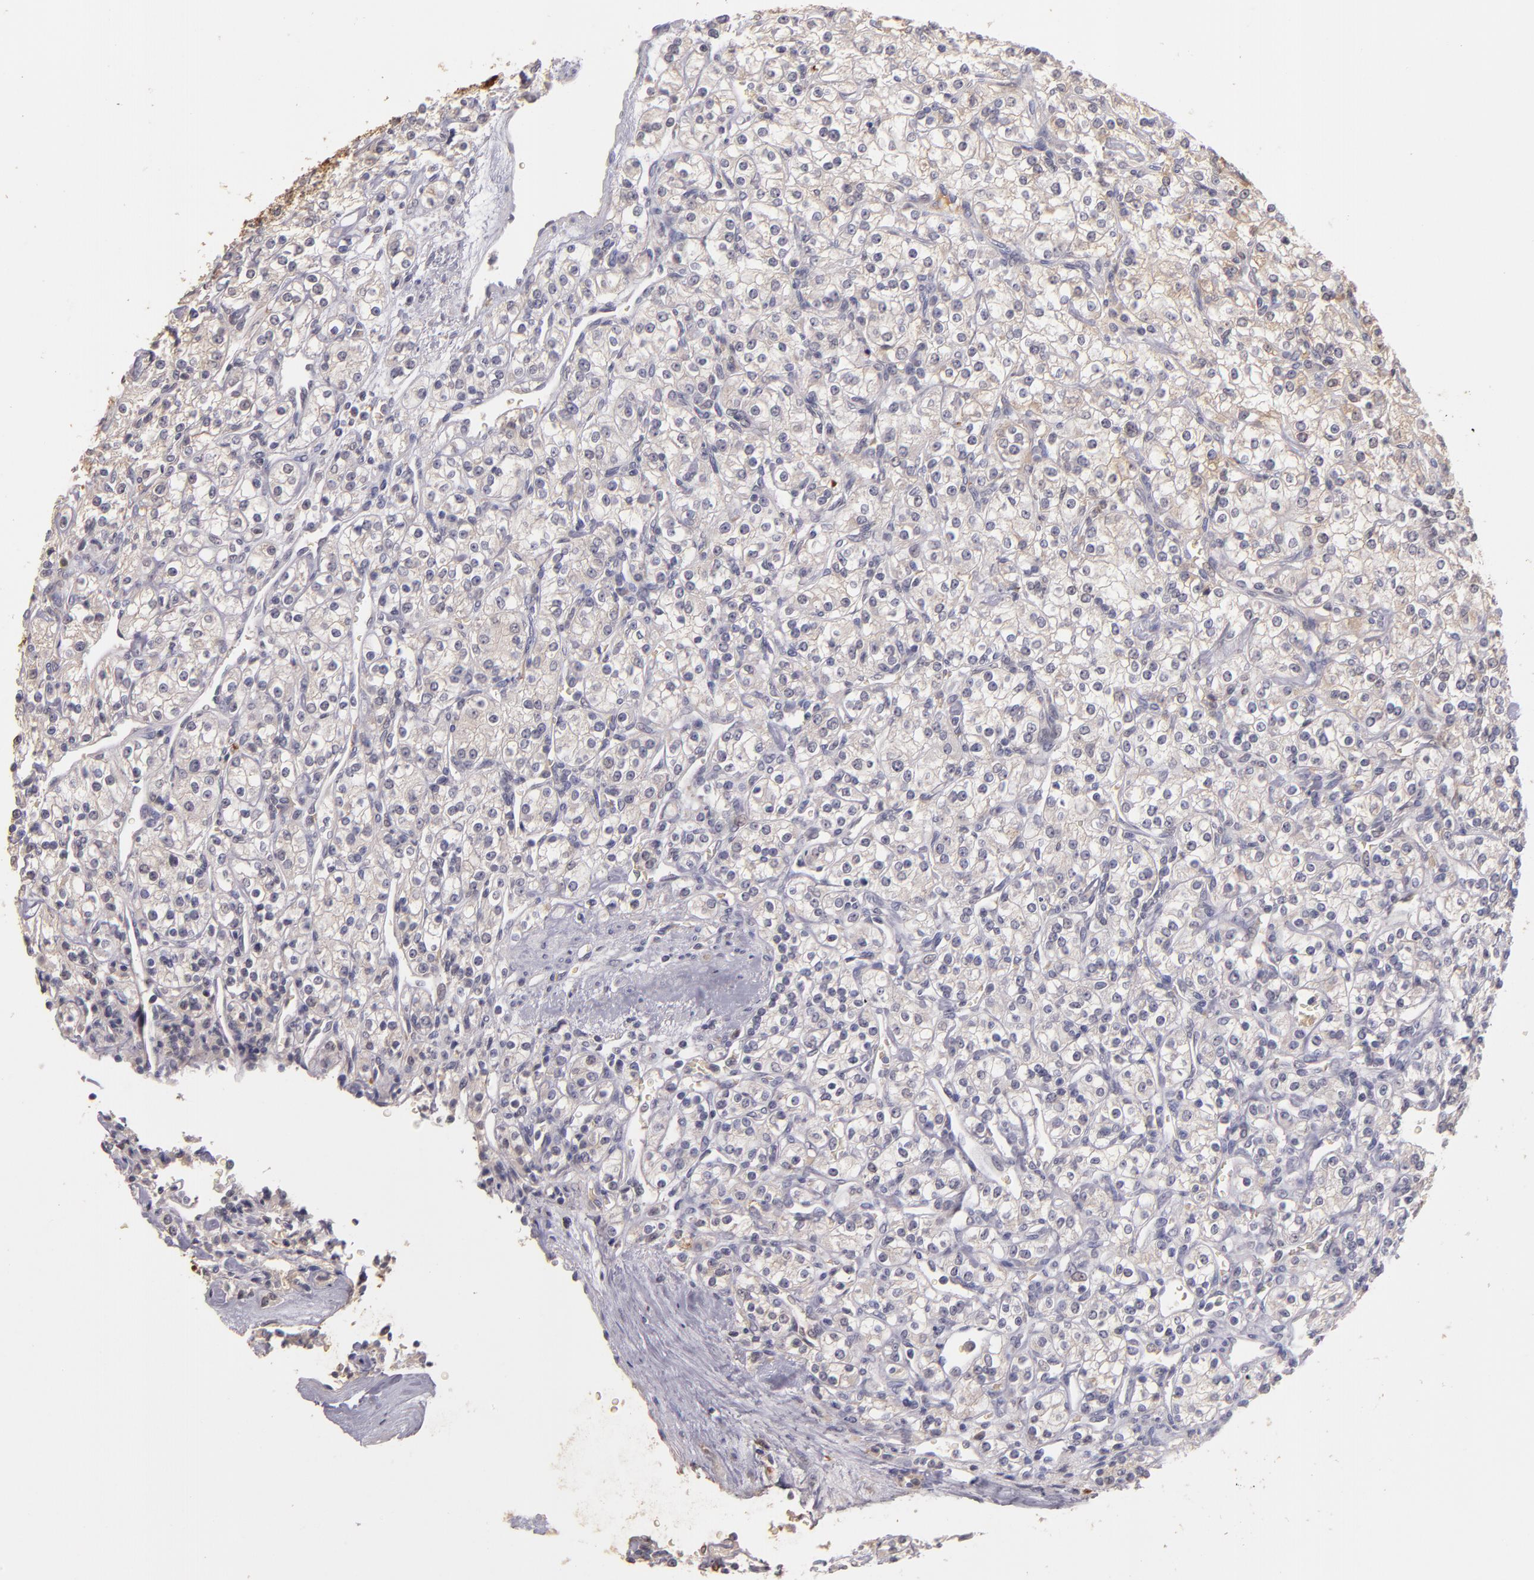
{"staining": {"intensity": "weak", "quantity": ">75%", "location": "cytoplasmic/membranous"}, "tissue": "renal cancer", "cell_type": "Tumor cells", "image_type": "cancer", "snomed": [{"axis": "morphology", "description": "Adenocarcinoma, NOS"}, {"axis": "topography", "description": "Kidney"}], "caption": "Weak cytoplasmic/membranous protein staining is present in about >75% of tumor cells in renal adenocarcinoma.", "gene": "SERPINC1", "patient": {"sex": "male", "age": 77}}